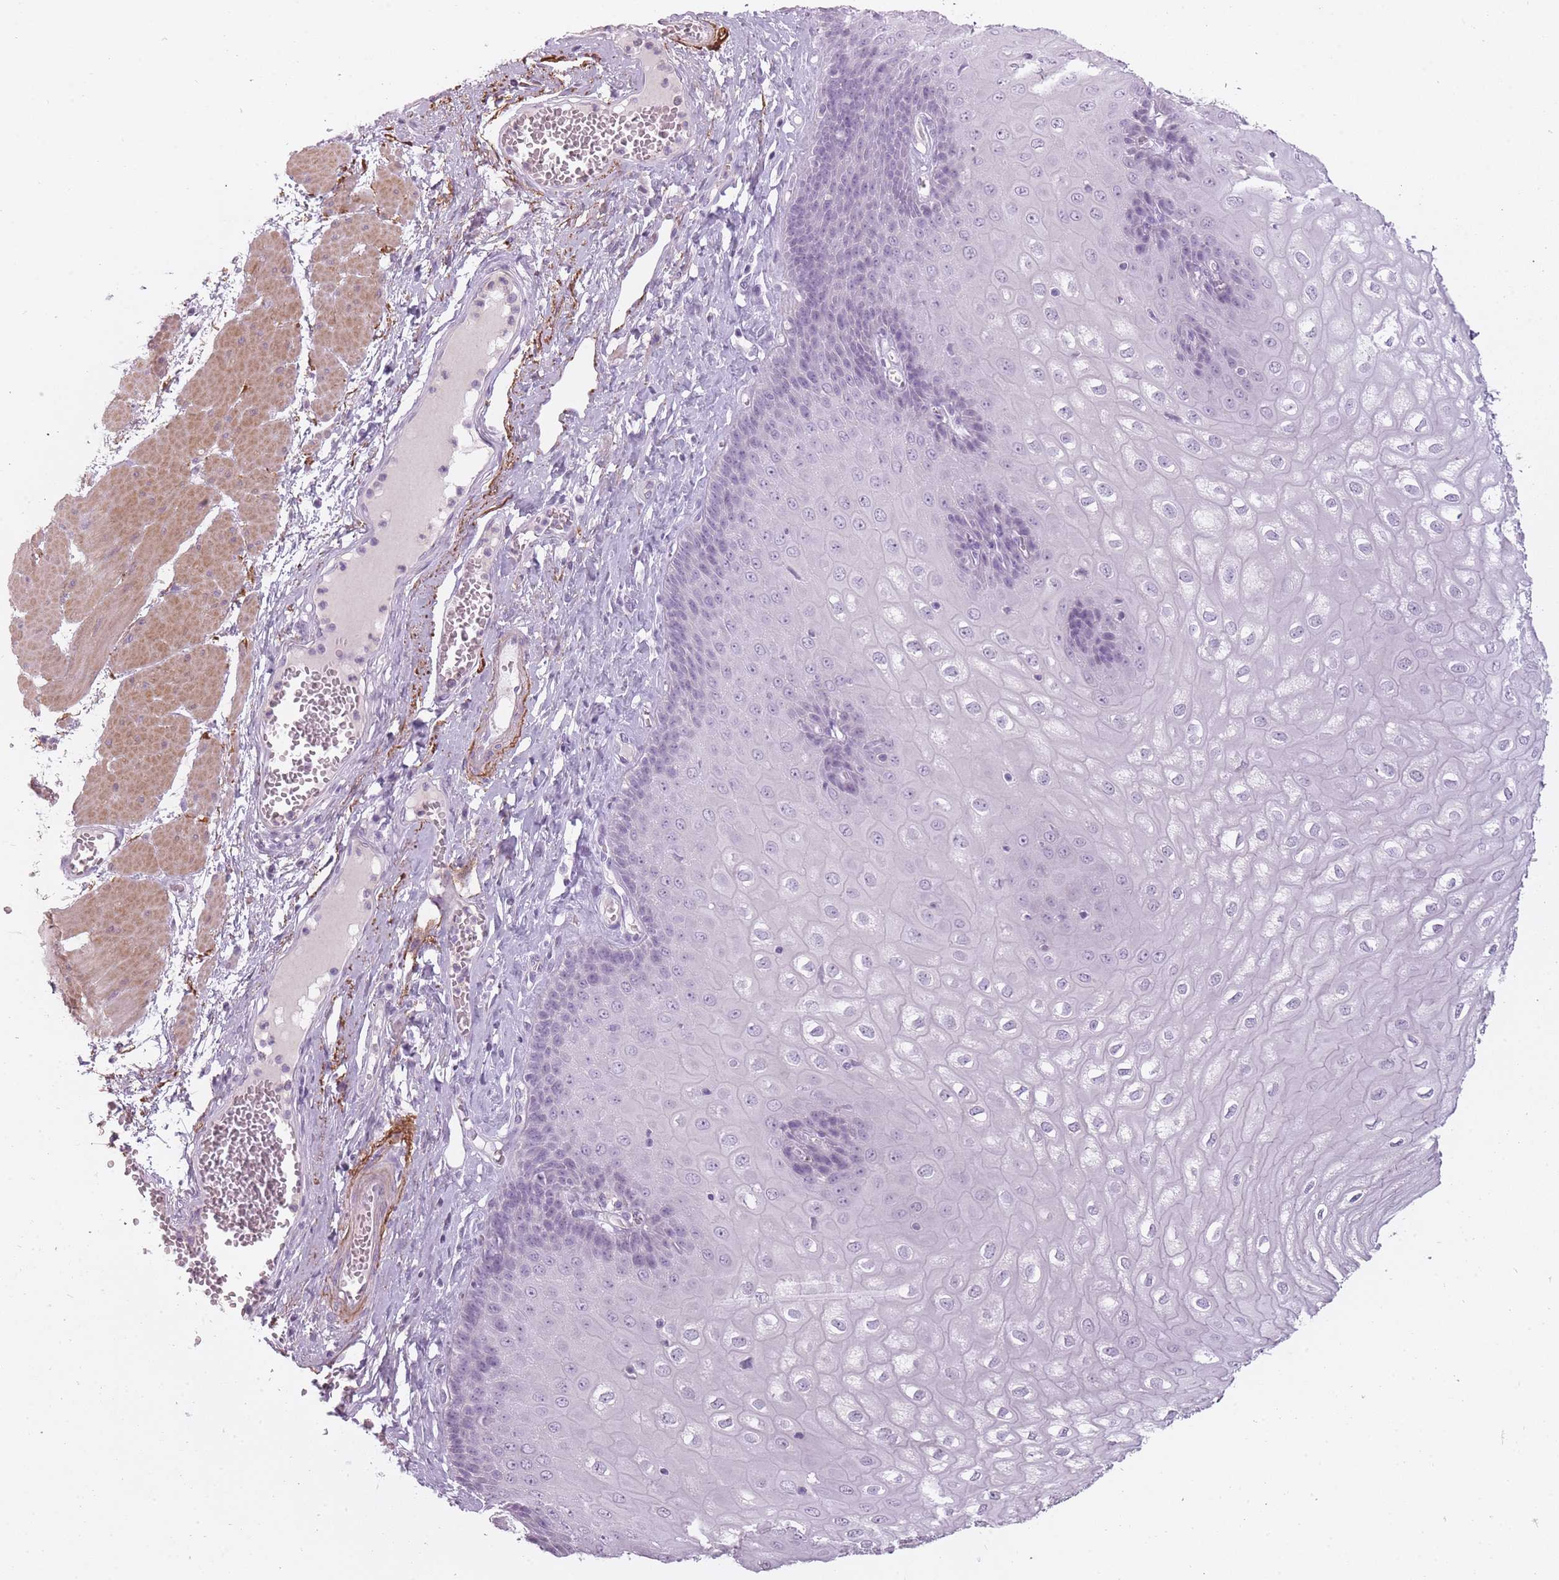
{"staining": {"intensity": "negative", "quantity": "none", "location": "none"}, "tissue": "esophagus", "cell_type": "Squamous epithelial cells", "image_type": "normal", "snomed": [{"axis": "morphology", "description": "Normal tissue, NOS"}, {"axis": "topography", "description": "Esophagus"}], "caption": "This micrograph is of unremarkable esophagus stained with IHC to label a protein in brown with the nuclei are counter-stained blue. There is no staining in squamous epithelial cells.", "gene": "RFX4", "patient": {"sex": "male", "age": 60}}